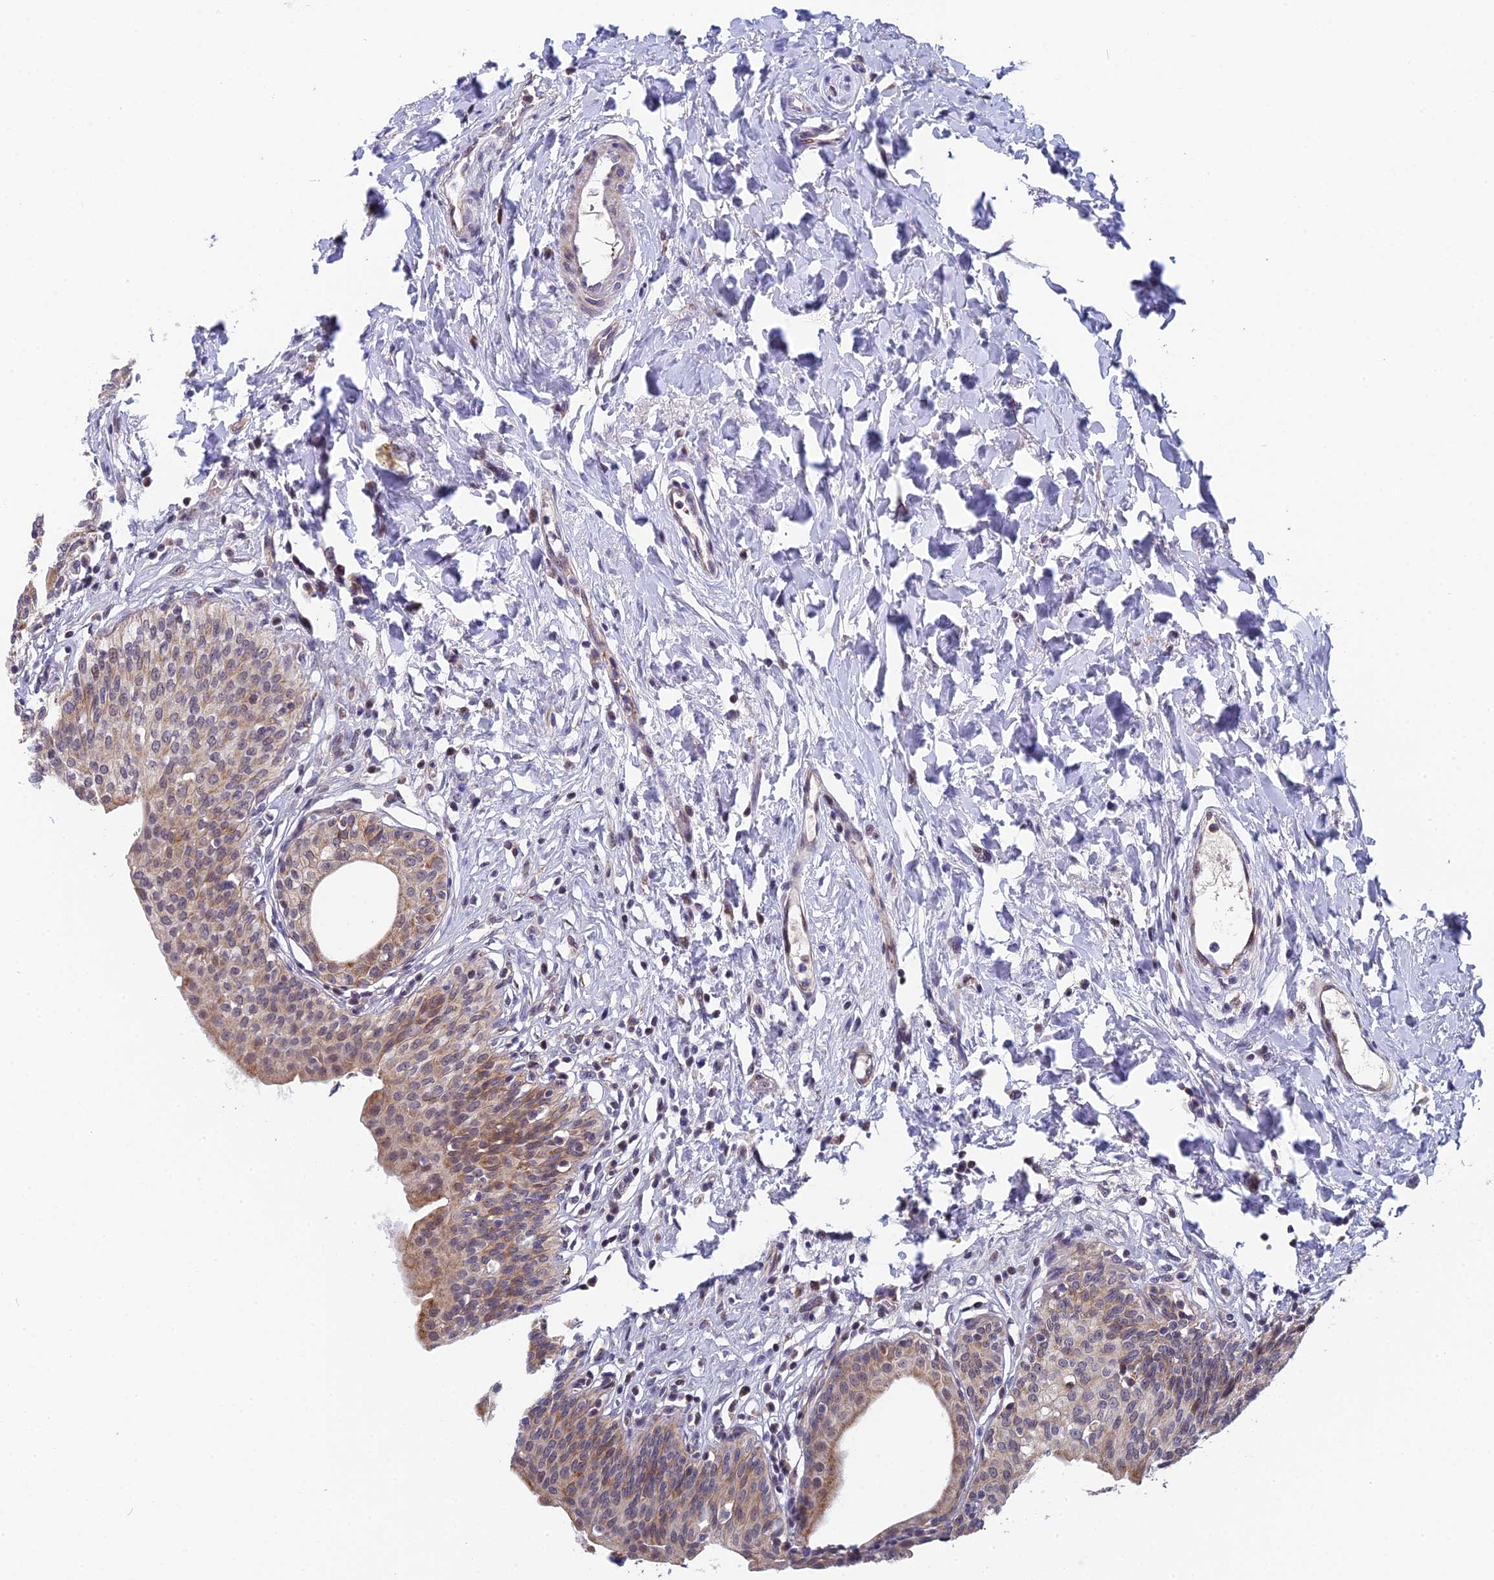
{"staining": {"intensity": "moderate", "quantity": "<25%", "location": "cytoplasmic/membranous"}, "tissue": "urinary bladder", "cell_type": "Urothelial cells", "image_type": "normal", "snomed": [{"axis": "morphology", "description": "Normal tissue, NOS"}, {"axis": "topography", "description": "Urinary bladder"}], "caption": "Urinary bladder stained with immunohistochemistry (IHC) displays moderate cytoplasmic/membranous positivity in approximately <25% of urothelial cells. (Brightfield microscopy of DAB IHC at high magnification).", "gene": "CMC1", "patient": {"sex": "male", "age": 83}}